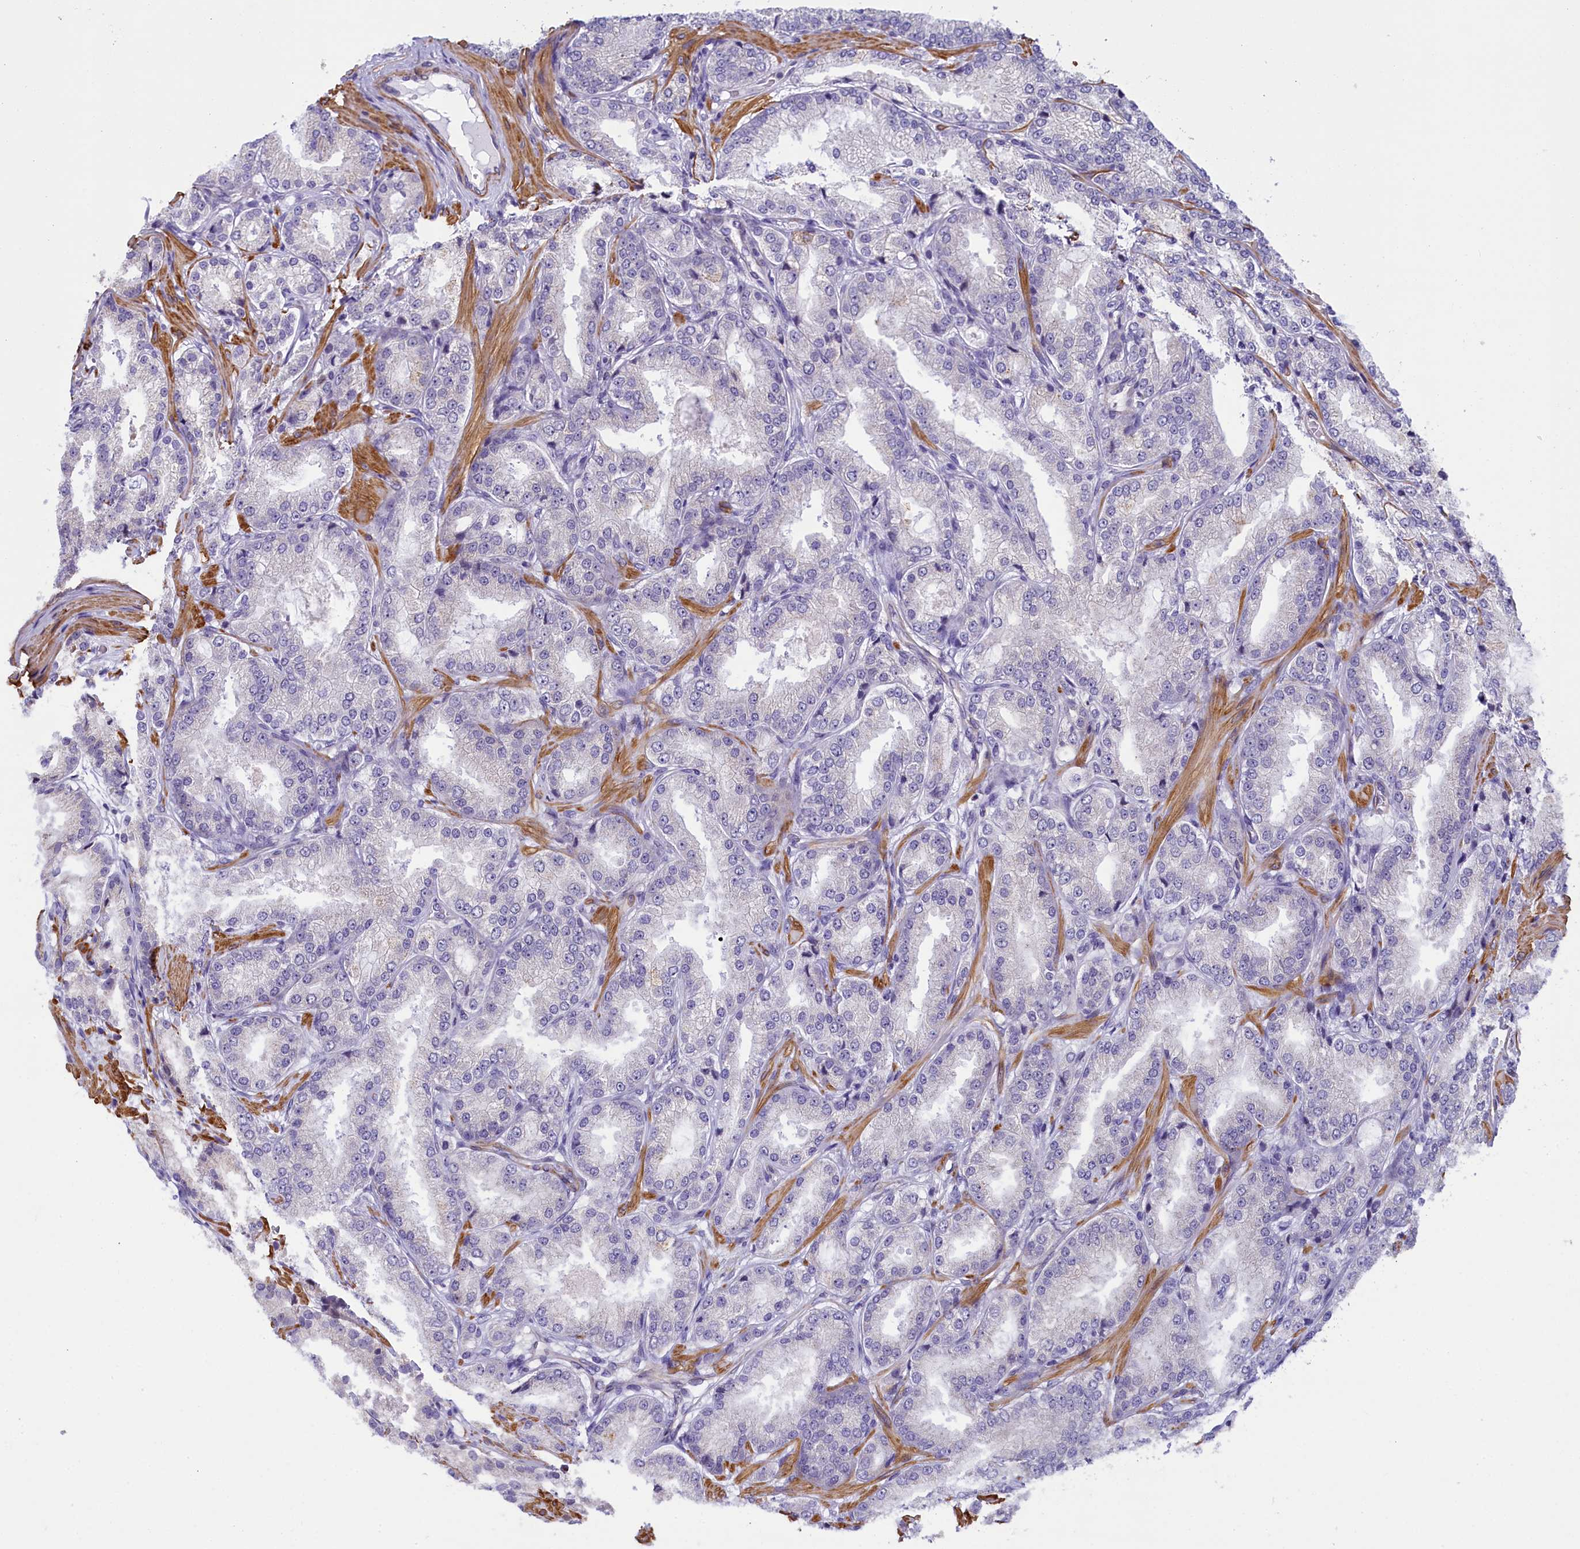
{"staining": {"intensity": "negative", "quantity": "none", "location": "none"}, "tissue": "prostate cancer", "cell_type": "Tumor cells", "image_type": "cancer", "snomed": [{"axis": "morphology", "description": "Adenocarcinoma, Low grade"}, {"axis": "topography", "description": "Prostate"}], "caption": "Tumor cells are negative for brown protein staining in adenocarcinoma (low-grade) (prostate). Nuclei are stained in blue.", "gene": "IGSF6", "patient": {"sex": "male", "age": 59}}